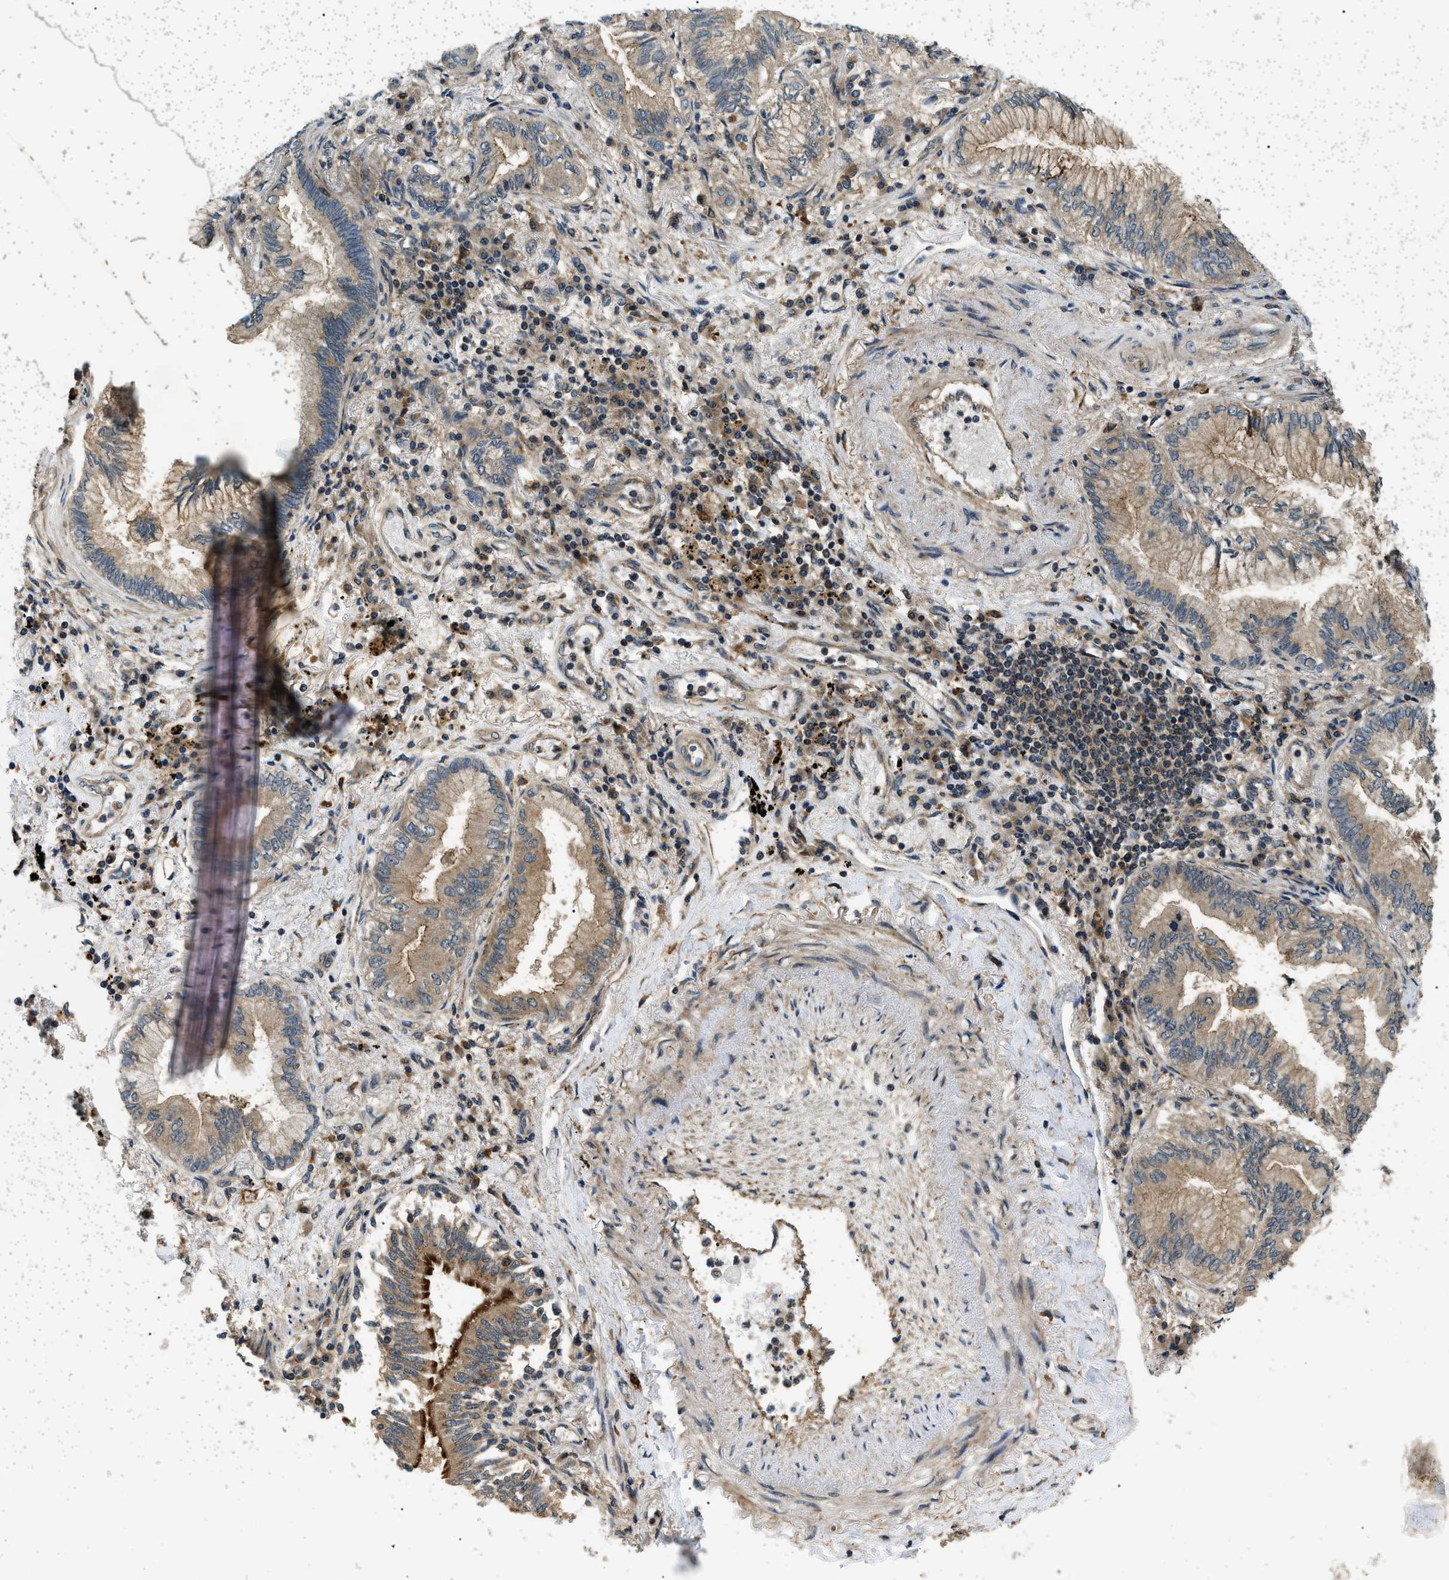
{"staining": {"intensity": "strong", "quantity": ">75%", "location": "cytoplasmic/membranous"}, "tissue": "lung cancer", "cell_type": "Tumor cells", "image_type": "cancer", "snomed": [{"axis": "morphology", "description": "Normal tissue, NOS"}, {"axis": "morphology", "description": "Adenocarcinoma, NOS"}, {"axis": "topography", "description": "Bronchus"}, {"axis": "topography", "description": "Lung"}], "caption": "Approximately >75% of tumor cells in adenocarcinoma (lung) show strong cytoplasmic/membranous protein positivity as visualized by brown immunohistochemical staining.", "gene": "ATP6AP1", "patient": {"sex": "female", "age": 70}}